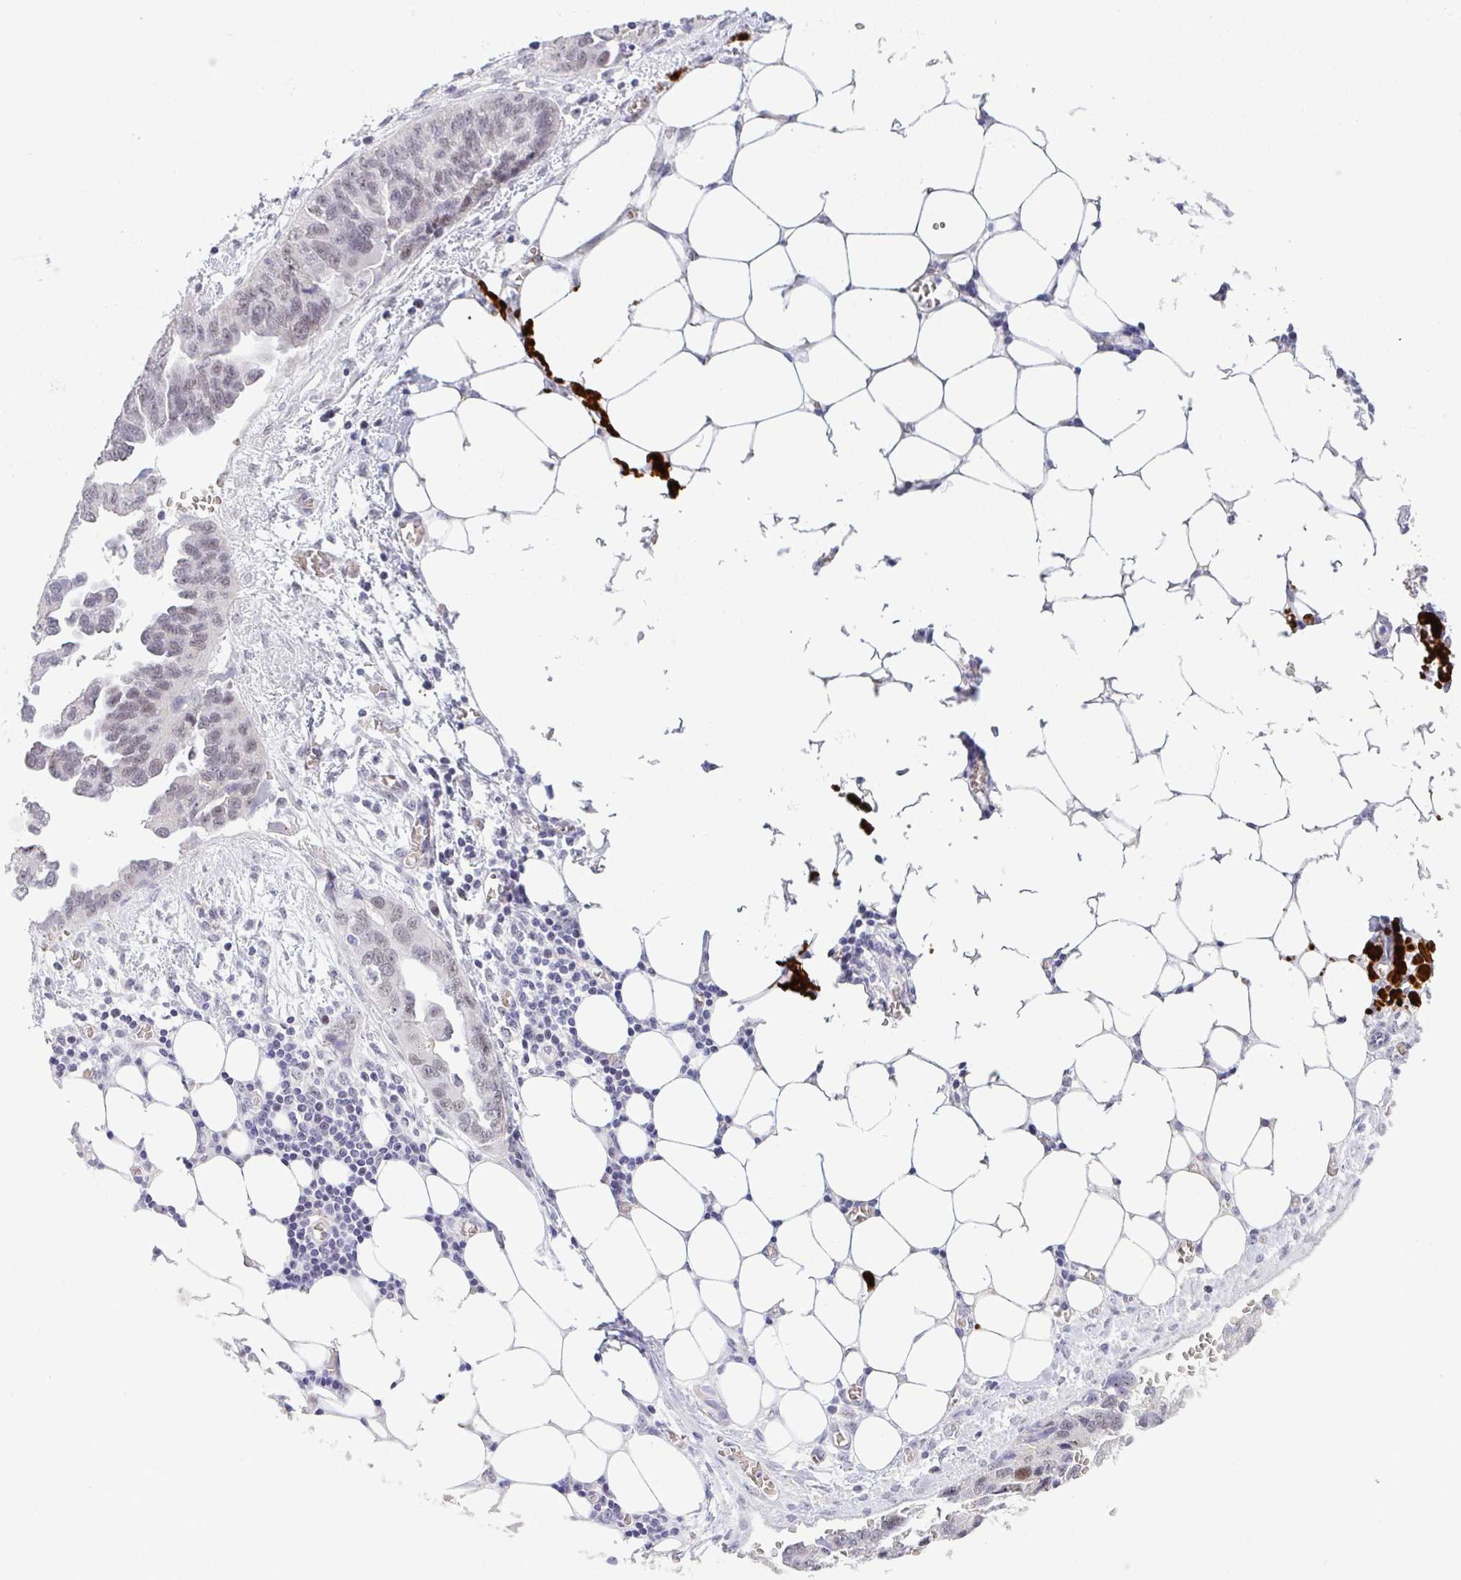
{"staining": {"intensity": "weak", "quantity": "<25%", "location": "nuclear"}, "tissue": "ovarian cancer", "cell_type": "Tumor cells", "image_type": "cancer", "snomed": [{"axis": "morphology", "description": "Cystadenocarcinoma, serous, NOS"}, {"axis": "topography", "description": "Ovary"}], "caption": "Immunohistochemistry (IHC) photomicrograph of neoplastic tissue: human ovarian cancer stained with DAB reveals no significant protein staining in tumor cells.", "gene": "TNMD", "patient": {"sex": "female", "age": 75}}